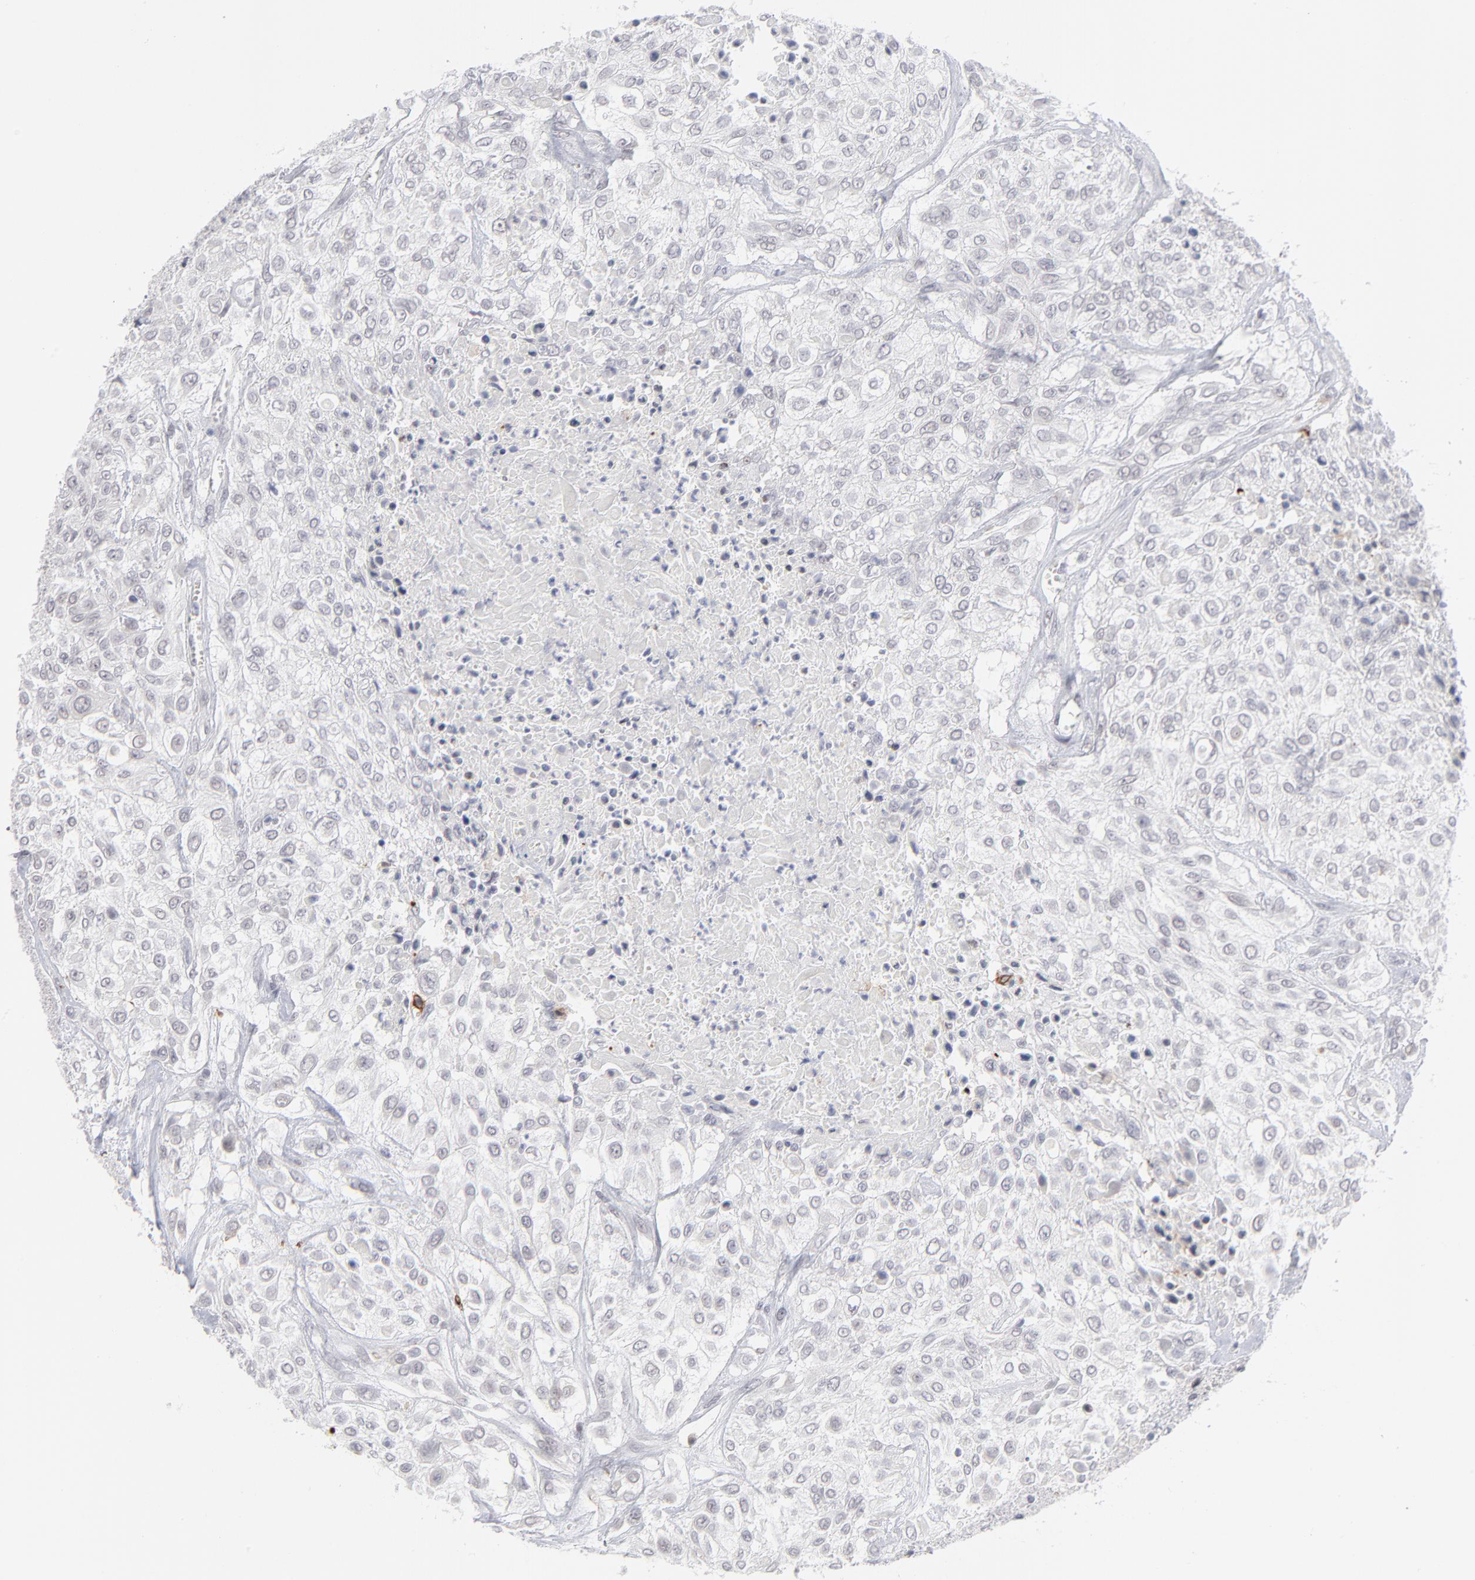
{"staining": {"intensity": "negative", "quantity": "none", "location": "none"}, "tissue": "urothelial cancer", "cell_type": "Tumor cells", "image_type": "cancer", "snomed": [{"axis": "morphology", "description": "Urothelial carcinoma, High grade"}, {"axis": "topography", "description": "Urinary bladder"}], "caption": "DAB immunohistochemical staining of human urothelial cancer reveals no significant staining in tumor cells.", "gene": "CCR2", "patient": {"sex": "male", "age": 57}}